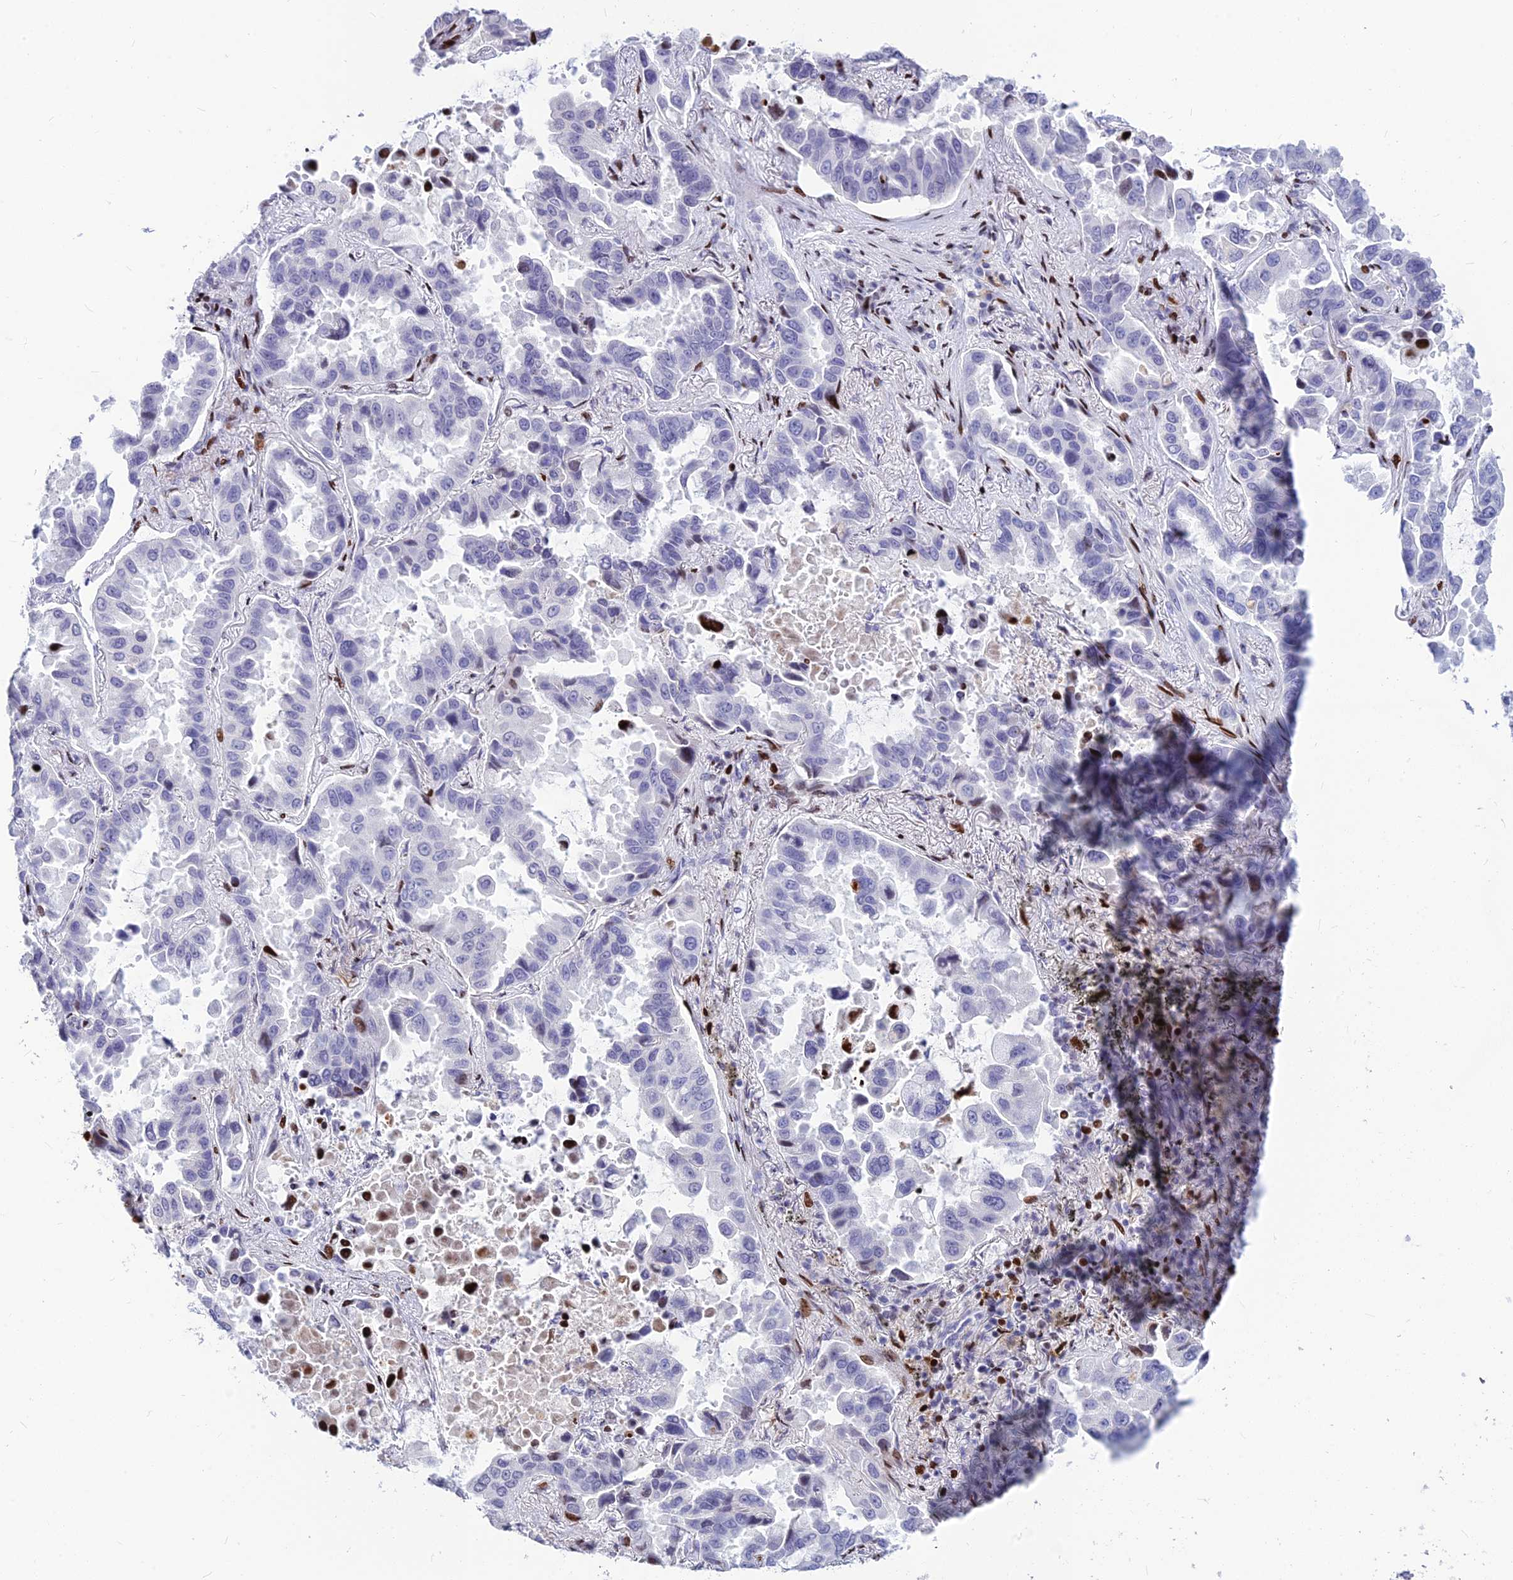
{"staining": {"intensity": "moderate", "quantity": "<25%", "location": "nuclear"}, "tissue": "lung cancer", "cell_type": "Tumor cells", "image_type": "cancer", "snomed": [{"axis": "morphology", "description": "Adenocarcinoma, NOS"}, {"axis": "topography", "description": "Lung"}], "caption": "Immunohistochemistry photomicrograph of neoplastic tissue: adenocarcinoma (lung) stained using immunohistochemistry (IHC) demonstrates low levels of moderate protein expression localized specifically in the nuclear of tumor cells, appearing as a nuclear brown color.", "gene": "PRPS1", "patient": {"sex": "male", "age": 64}}